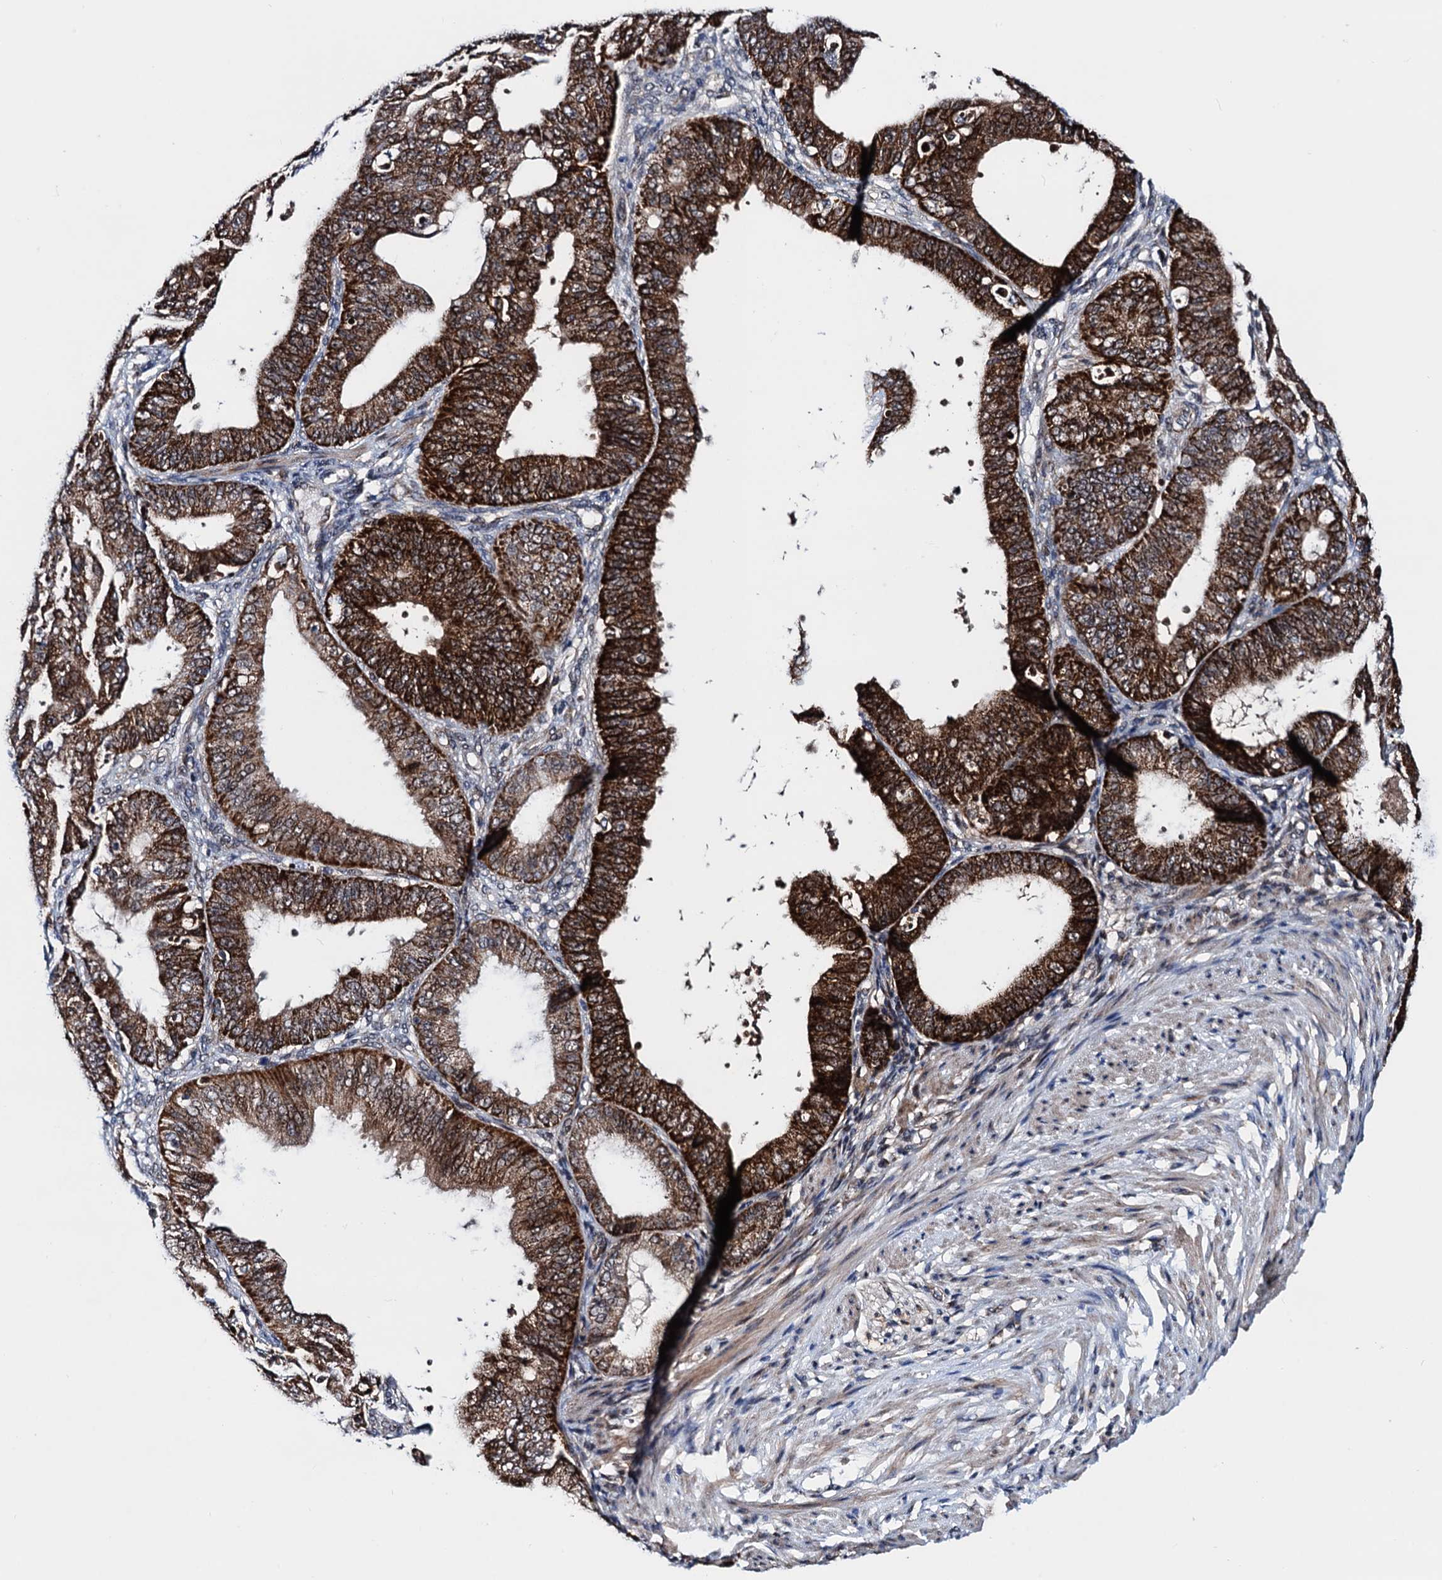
{"staining": {"intensity": "strong", "quantity": ">75%", "location": "cytoplasmic/membranous"}, "tissue": "ovarian cancer", "cell_type": "Tumor cells", "image_type": "cancer", "snomed": [{"axis": "morphology", "description": "Carcinoma, endometroid"}, {"axis": "topography", "description": "Appendix"}, {"axis": "topography", "description": "Ovary"}], "caption": "Immunohistochemical staining of human ovarian cancer (endometroid carcinoma) shows high levels of strong cytoplasmic/membranous staining in about >75% of tumor cells. The protein is shown in brown color, while the nuclei are stained blue.", "gene": "COA4", "patient": {"sex": "female", "age": 42}}